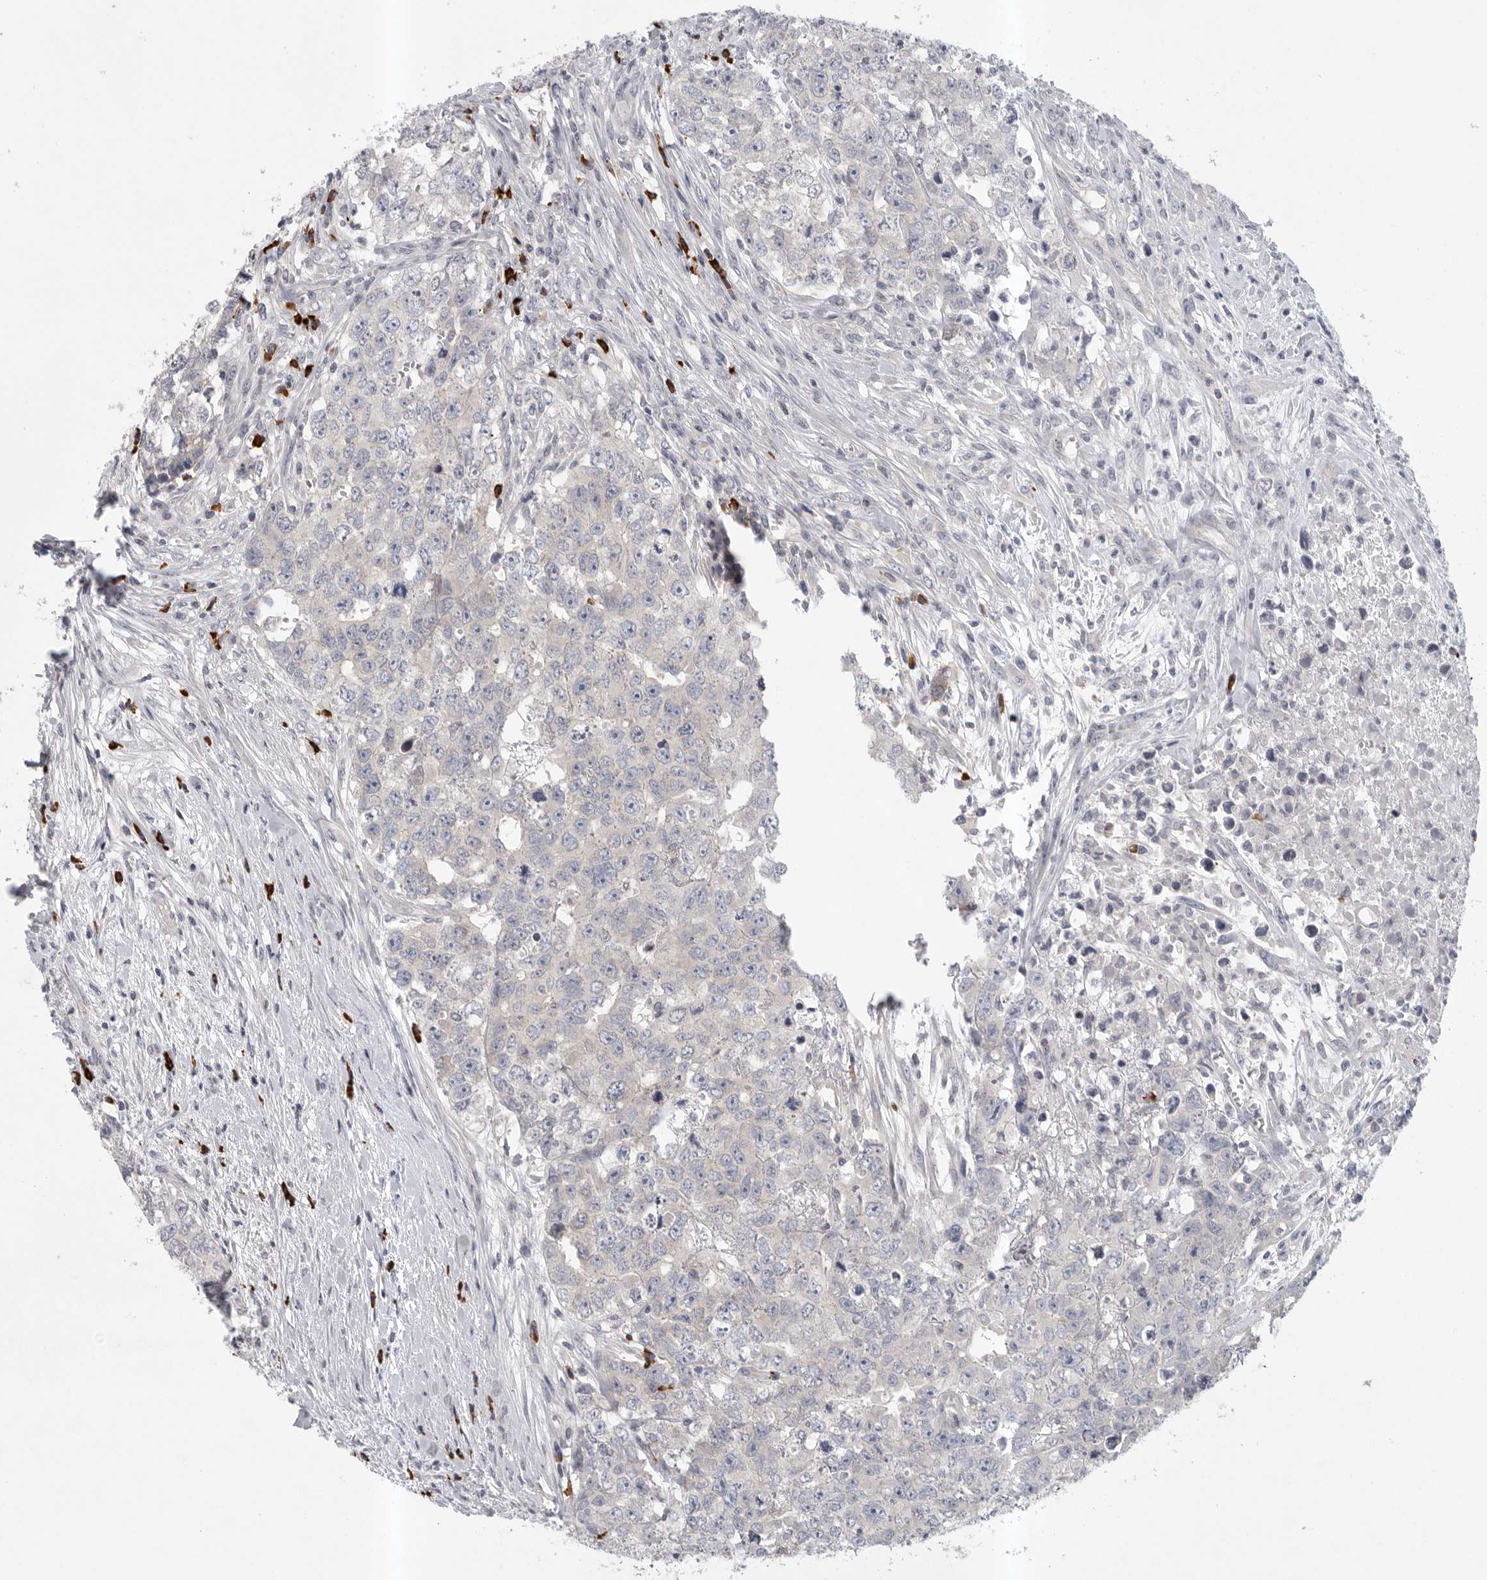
{"staining": {"intensity": "negative", "quantity": "none", "location": "none"}, "tissue": "testis cancer", "cell_type": "Tumor cells", "image_type": "cancer", "snomed": [{"axis": "morphology", "description": "Carcinoma, Embryonal, NOS"}, {"axis": "topography", "description": "Testis"}], "caption": "Testis cancer stained for a protein using IHC reveals no expression tumor cells.", "gene": "TMEM69", "patient": {"sex": "male", "age": 28}}